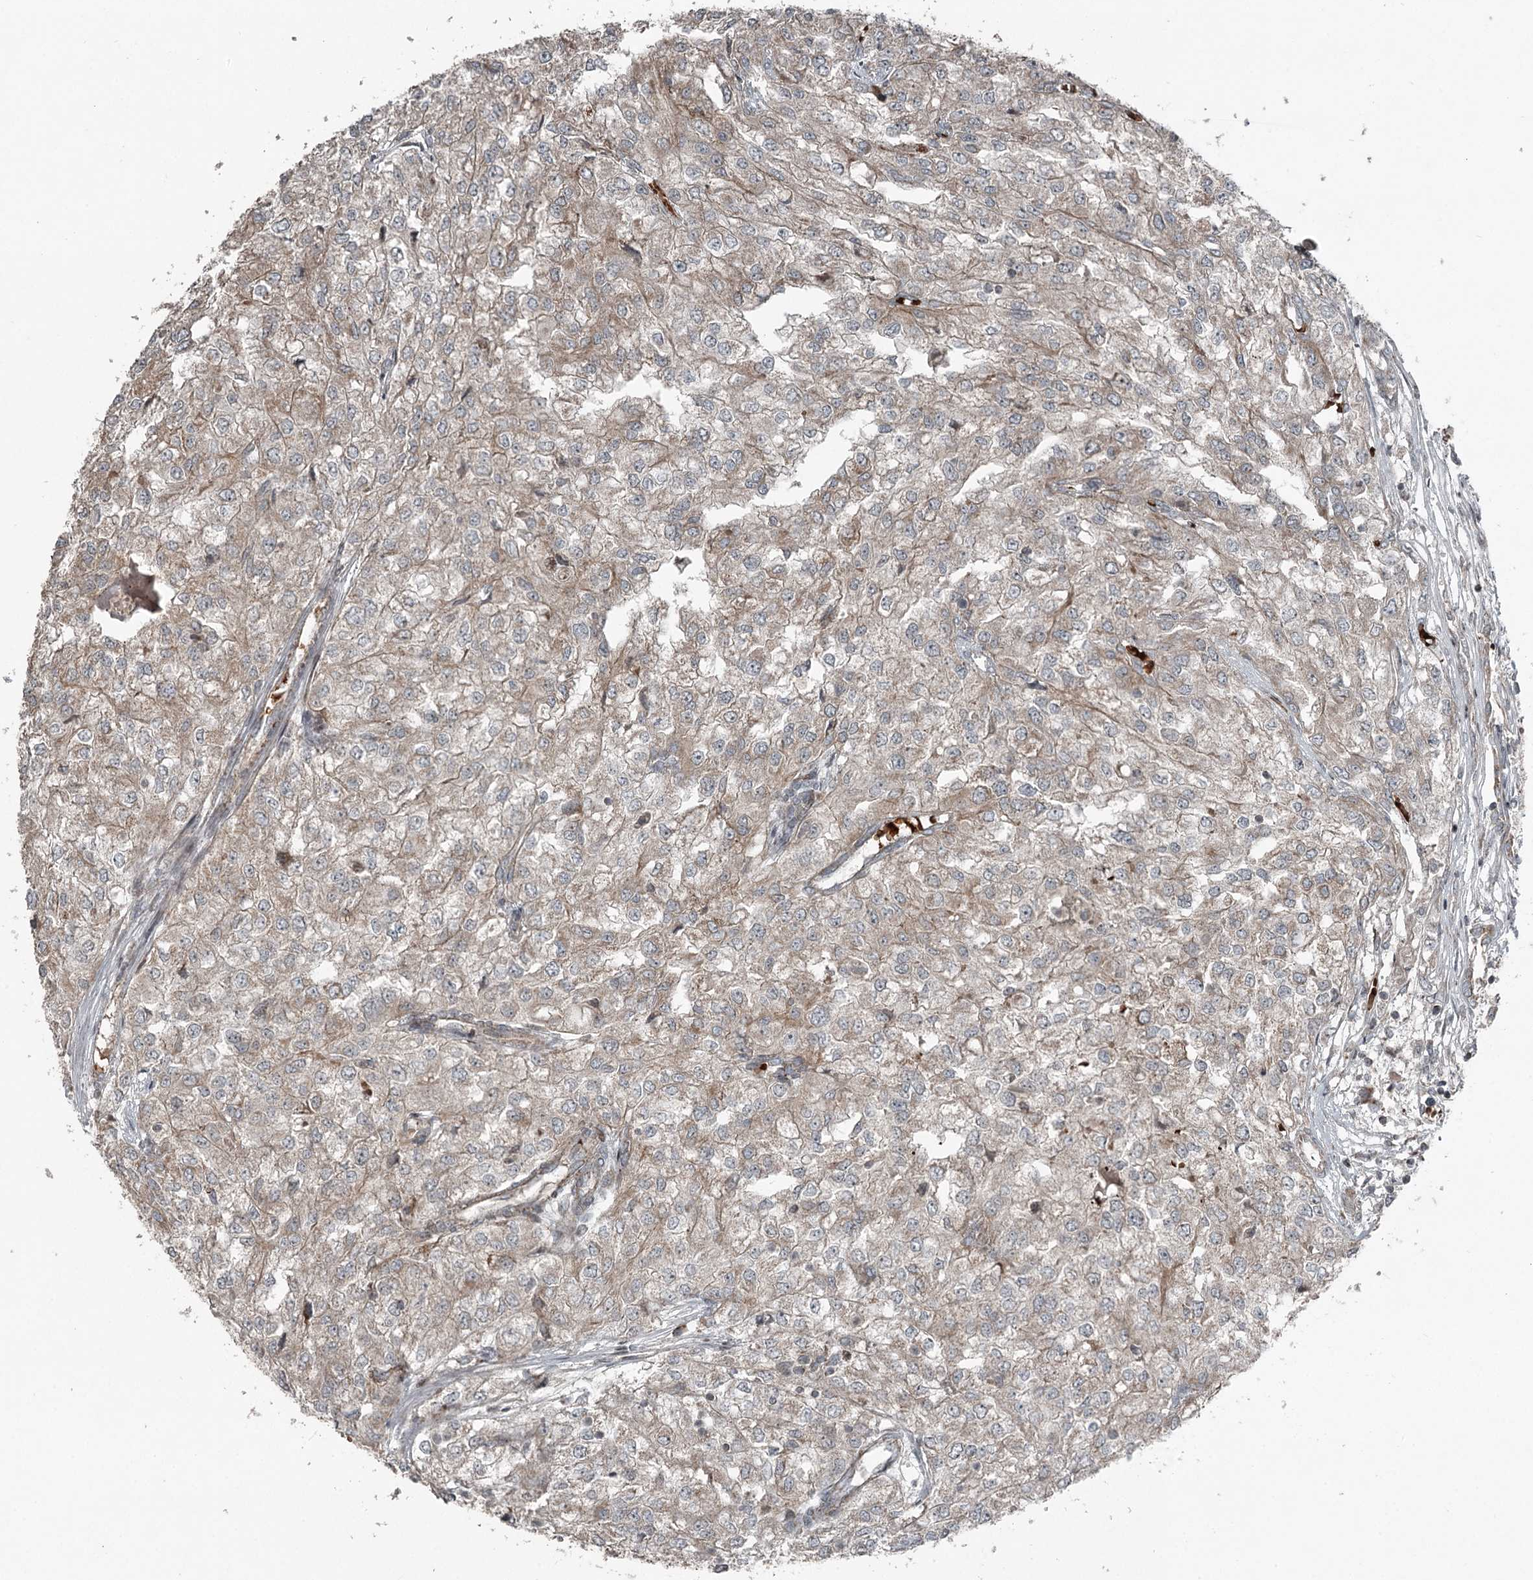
{"staining": {"intensity": "weak", "quantity": "25%-75%", "location": "cytoplasmic/membranous"}, "tissue": "renal cancer", "cell_type": "Tumor cells", "image_type": "cancer", "snomed": [{"axis": "morphology", "description": "Adenocarcinoma, NOS"}, {"axis": "topography", "description": "Kidney"}], "caption": "Protein expression analysis of adenocarcinoma (renal) demonstrates weak cytoplasmic/membranous expression in about 25%-75% of tumor cells.", "gene": "RASSF8", "patient": {"sex": "female", "age": 54}}